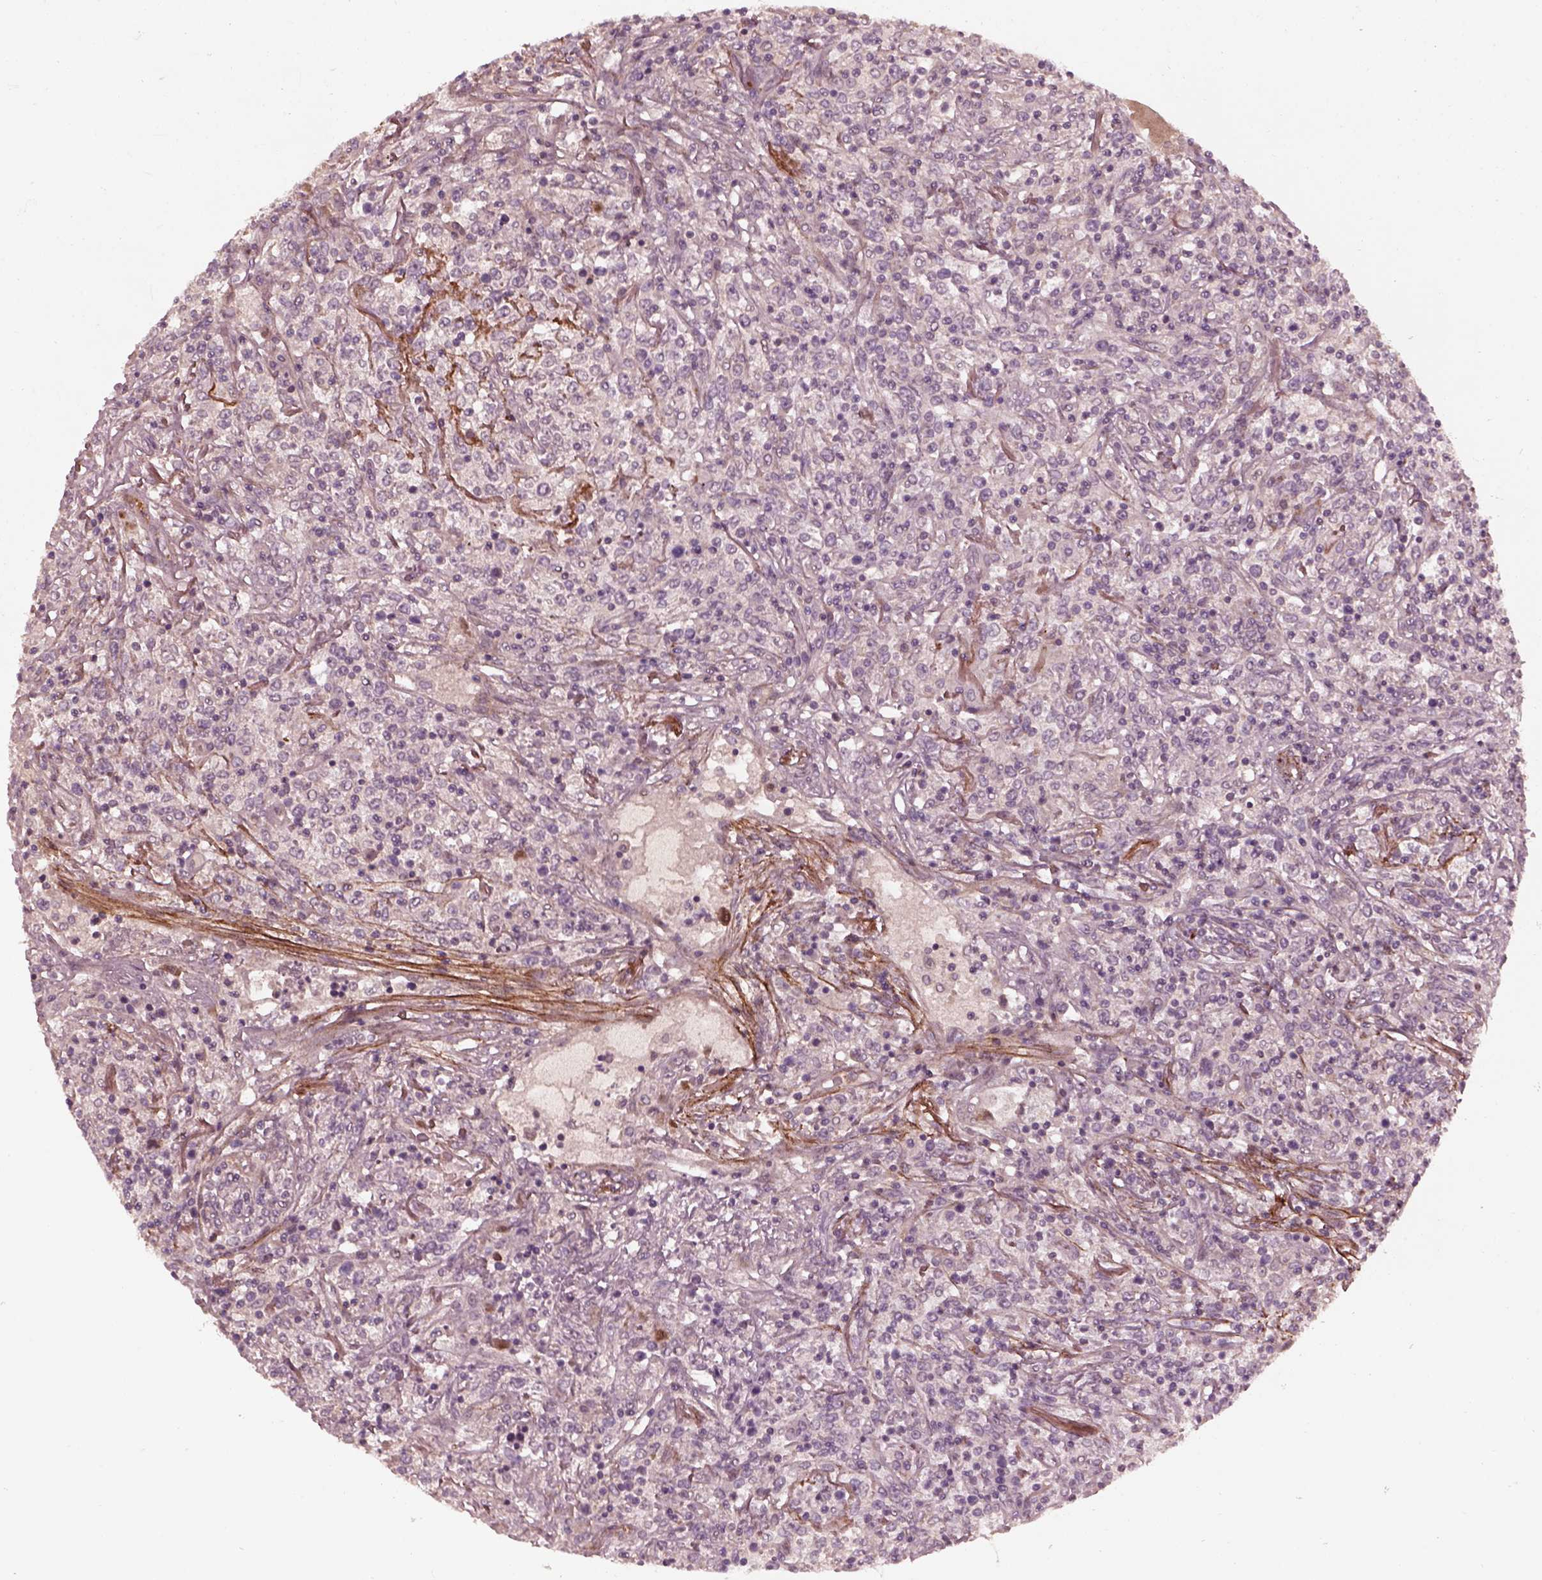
{"staining": {"intensity": "negative", "quantity": "none", "location": "none"}, "tissue": "lymphoma", "cell_type": "Tumor cells", "image_type": "cancer", "snomed": [{"axis": "morphology", "description": "Malignant lymphoma, non-Hodgkin's type, High grade"}, {"axis": "topography", "description": "Lung"}], "caption": "There is no significant staining in tumor cells of malignant lymphoma, non-Hodgkin's type (high-grade).", "gene": "EFEMP1", "patient": {"sex": "male", "age": 79}}